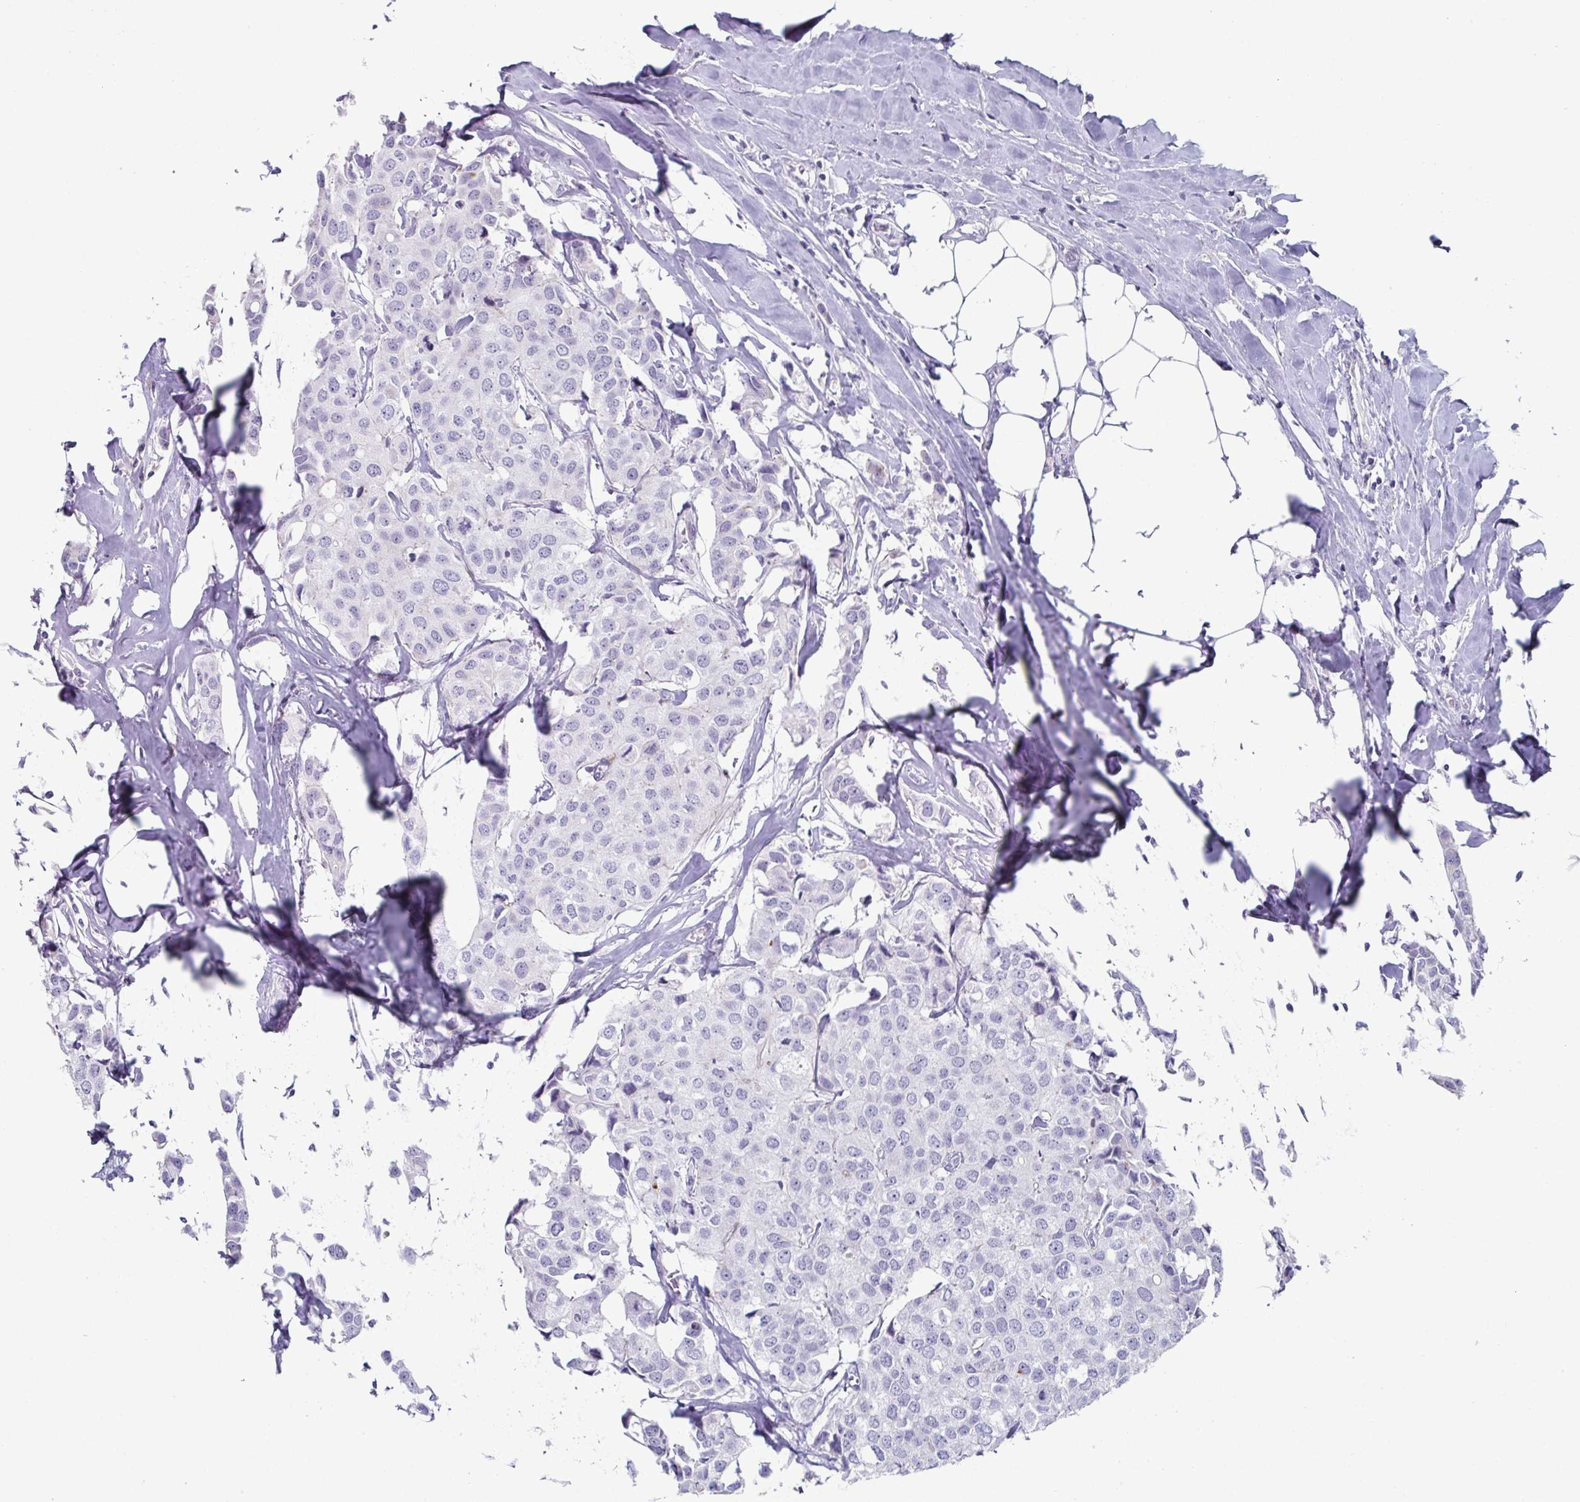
{"staining": {"intensity": "negative", "quantity": "none", "location": "none"}, "tissue": "breast cancer", "cell_type": "Tumor cells", "image_type": "cancer", "snomed": [{"axis": "morphology", "description": "Duct carcinoma"}, {"axis": "topography", "description": "Breast"}], "caption": "Immunohistochemical staining of human invasive ductal carcinoma (breast) exhibits no significant staining in tumor cells.", "gene": "VSIG10L", "patient": {"sex": "female", "age": 80}}